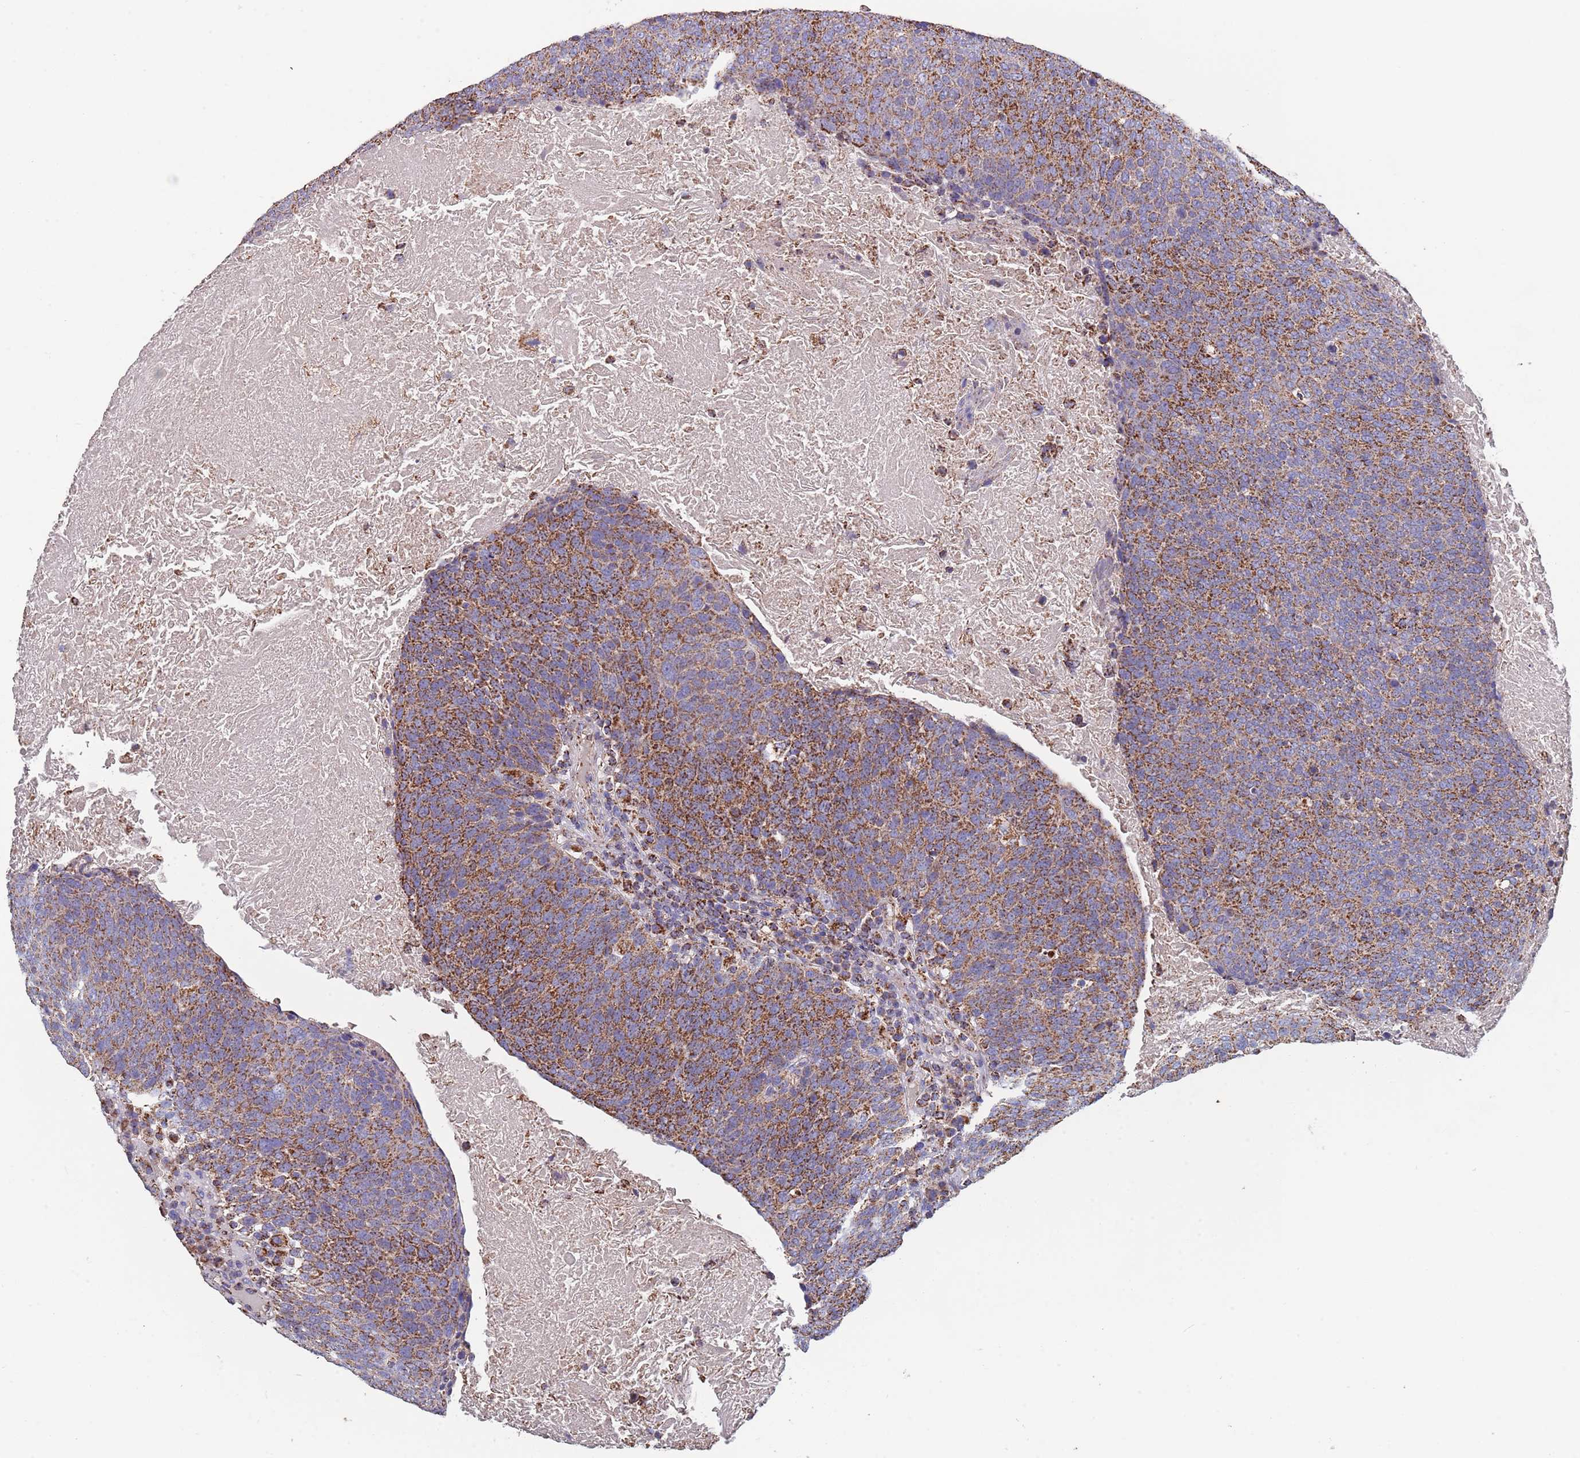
{"staining": {"intensity": "strong", "quantity": ">75%", "location": "cytoplasmic/membranous"}, "tissue": "head and neck cancer", "cell_type": "Tumor cells", "image_type": "cancer", "snomed": [{"axis": "morphology", "description": "Squamous cell carcinoma, NOS"}, {"axis": "morphology", "description": "Squamous cell carcinoma, metastatic, NOS"}, {"axis": "topography", "description": "Lymph node"}, {"axis": "topography", "description": "Head-Neck"}], "caption": "DAB (3,3'-diaminobenzidine) immunohistochemical staining of human squamous cell carcinoma (head and neck) exhibits strong cytoplasmic/membranous protein positivity in approximately >75% of tumor cells.", "gene": "PGP", "patient": {"sex": "male", "age": 62}}